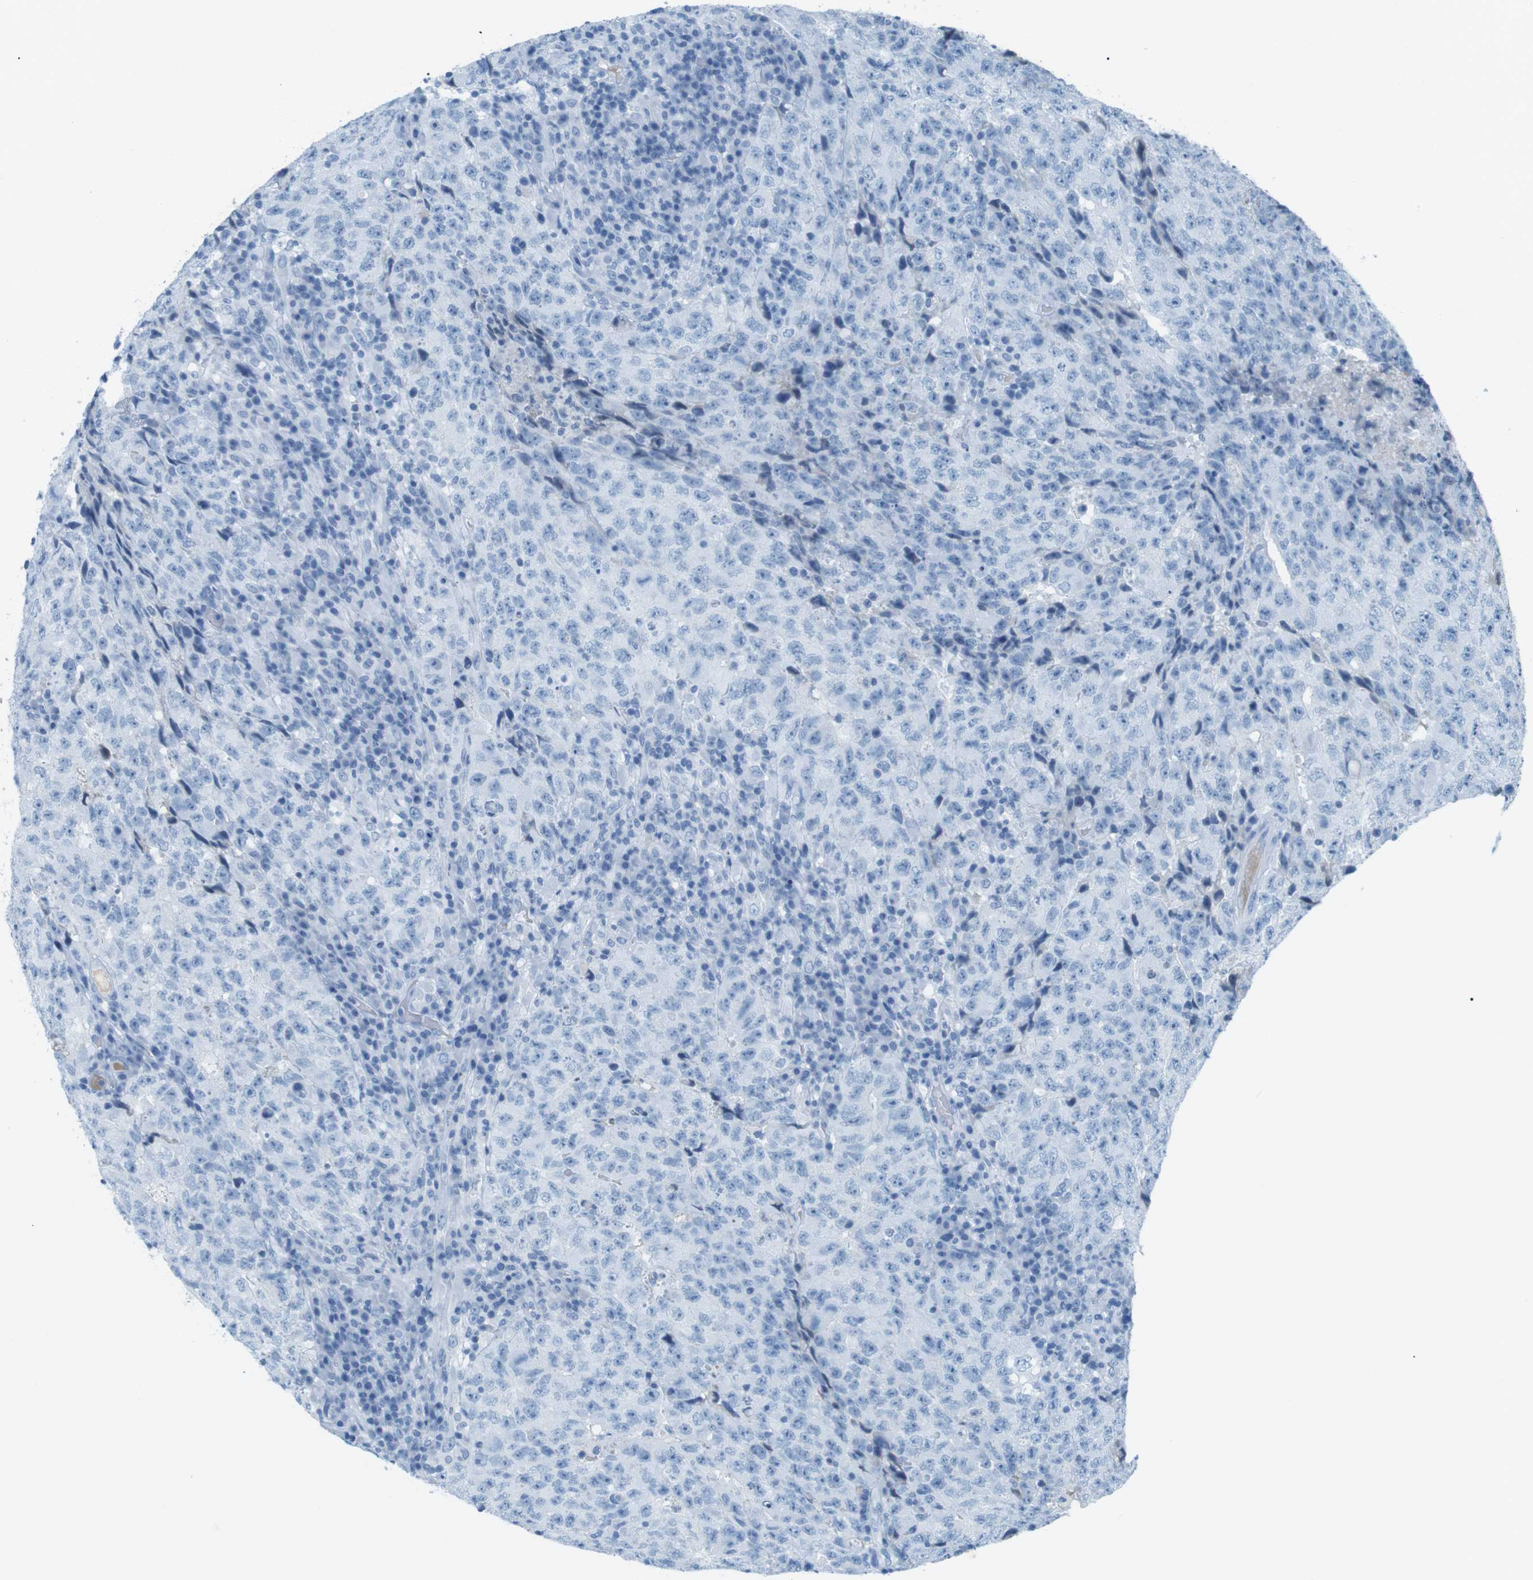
{"staining": {"intensity": "negative", "quantity": "none", "location": "none"}, "tissue": "testis cancer", "cell_type": "Tumor cells", "image_type": "cancer", "snomed": [{"axis": "morphology", "description": "Necrosis, NOS"}, {"axis": "morphology", "description": "Carcinoma, Embryonal, NOS"}, {"axis": "topography", "description": "Testis"}], "caption": "Image shows no significant protein expression in tumor cells of testis cancer (embryonal carcinoma).", "gene": "AZGP1", "patient": {"sex": "male", "age": 19}}